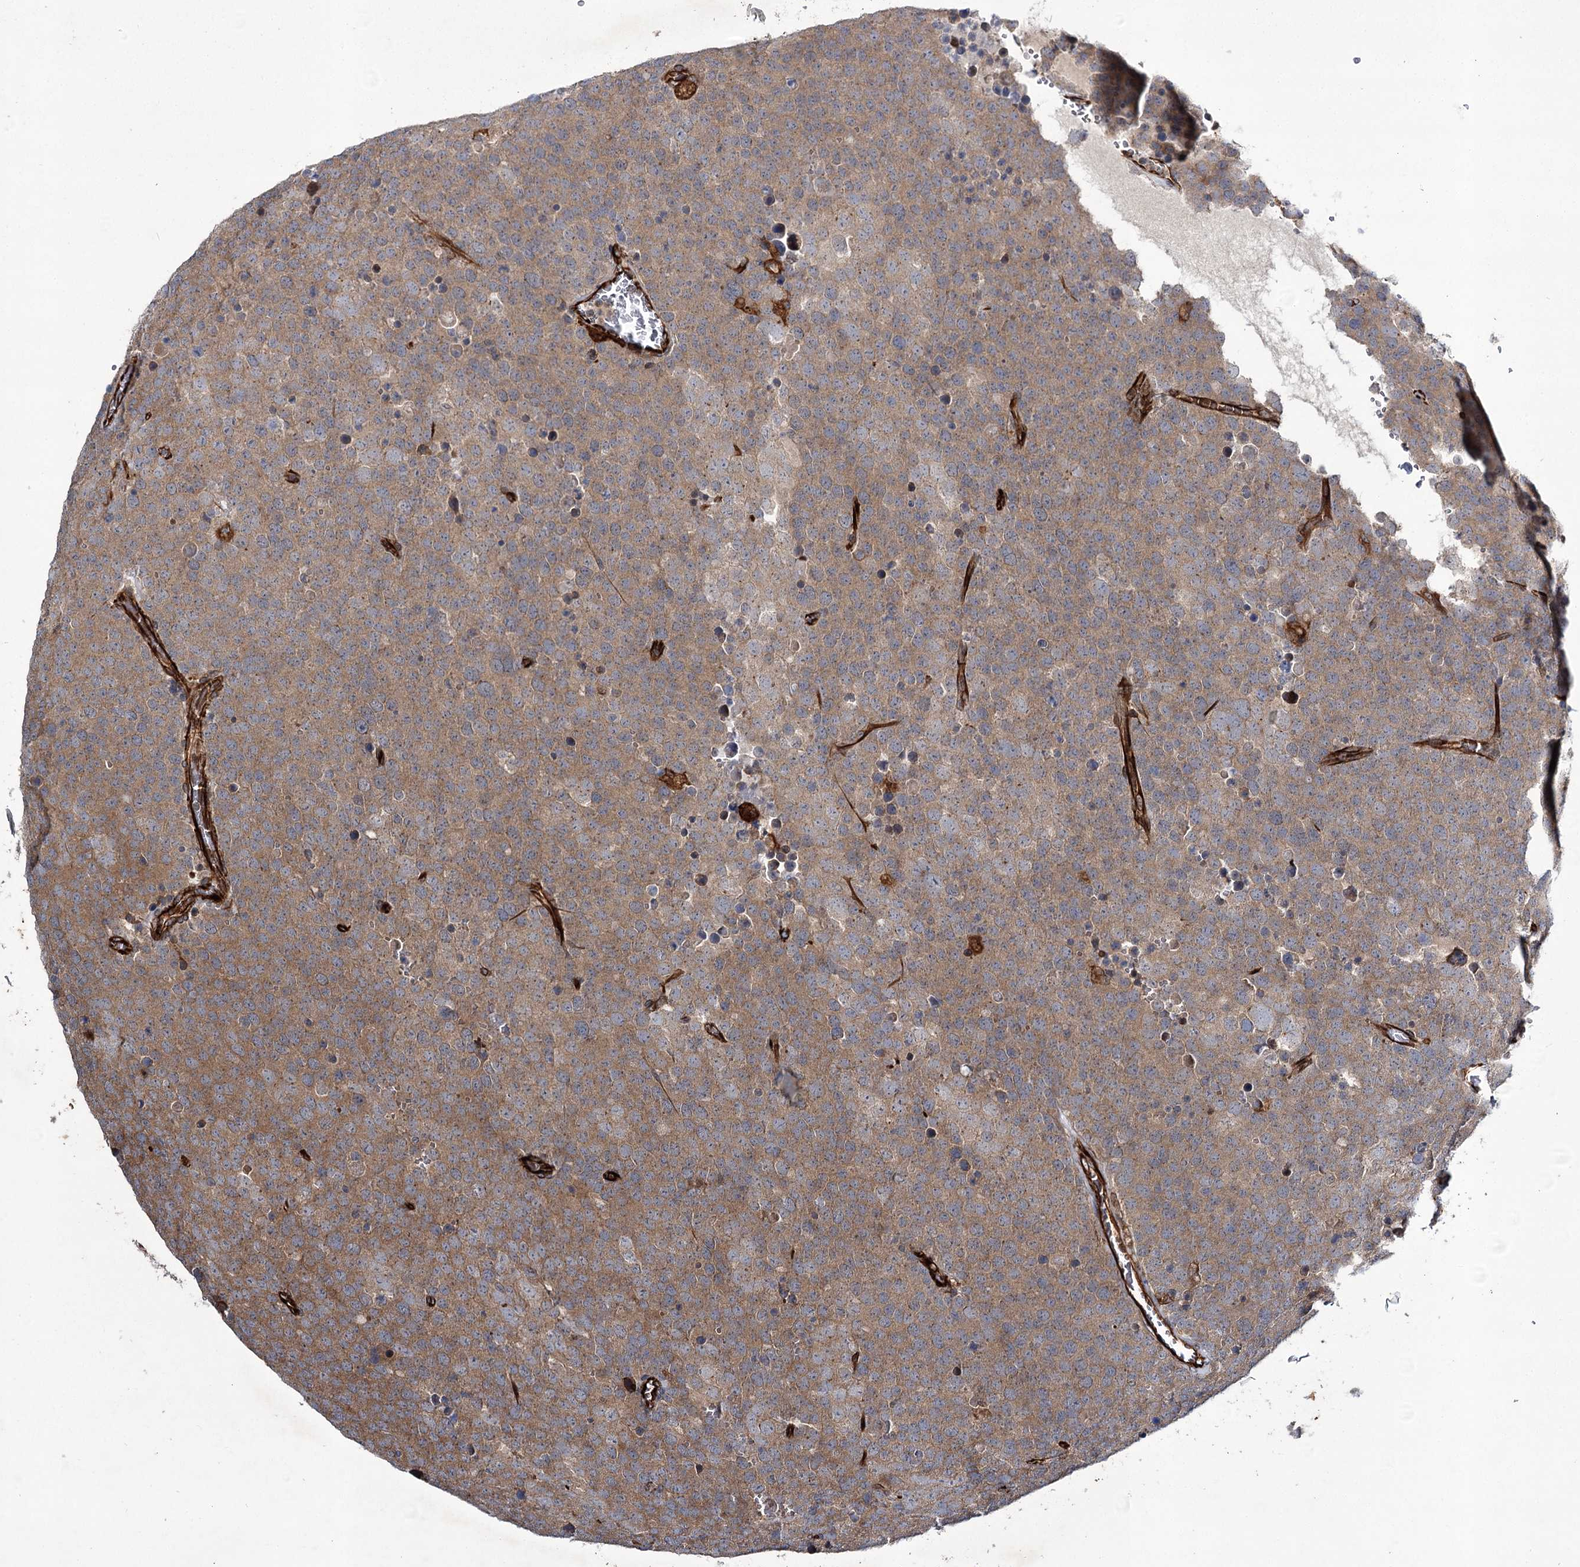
{"staining": {"intensity": "weak", "quantity": ">75%", "location": "cytoplasmic/membranous"}, "tissue": "testis cancer", "cell_type": "Tumor cells", "image_type": "cancer", "snomed": [{"axis": "morphology", "description": "Seminoma, NOS"}, {"axis": "topography", "description": "Testis"}], "caption": "The photomicrograph demonstrates immunohistochemical staining of testis cancer (seminoma). There is weak cytoplasmic/membranous positivity is seen in approximately >75% of tumor cells.", "gene": "DPEP2", "patient": {"sex": "male", "age": 71}}